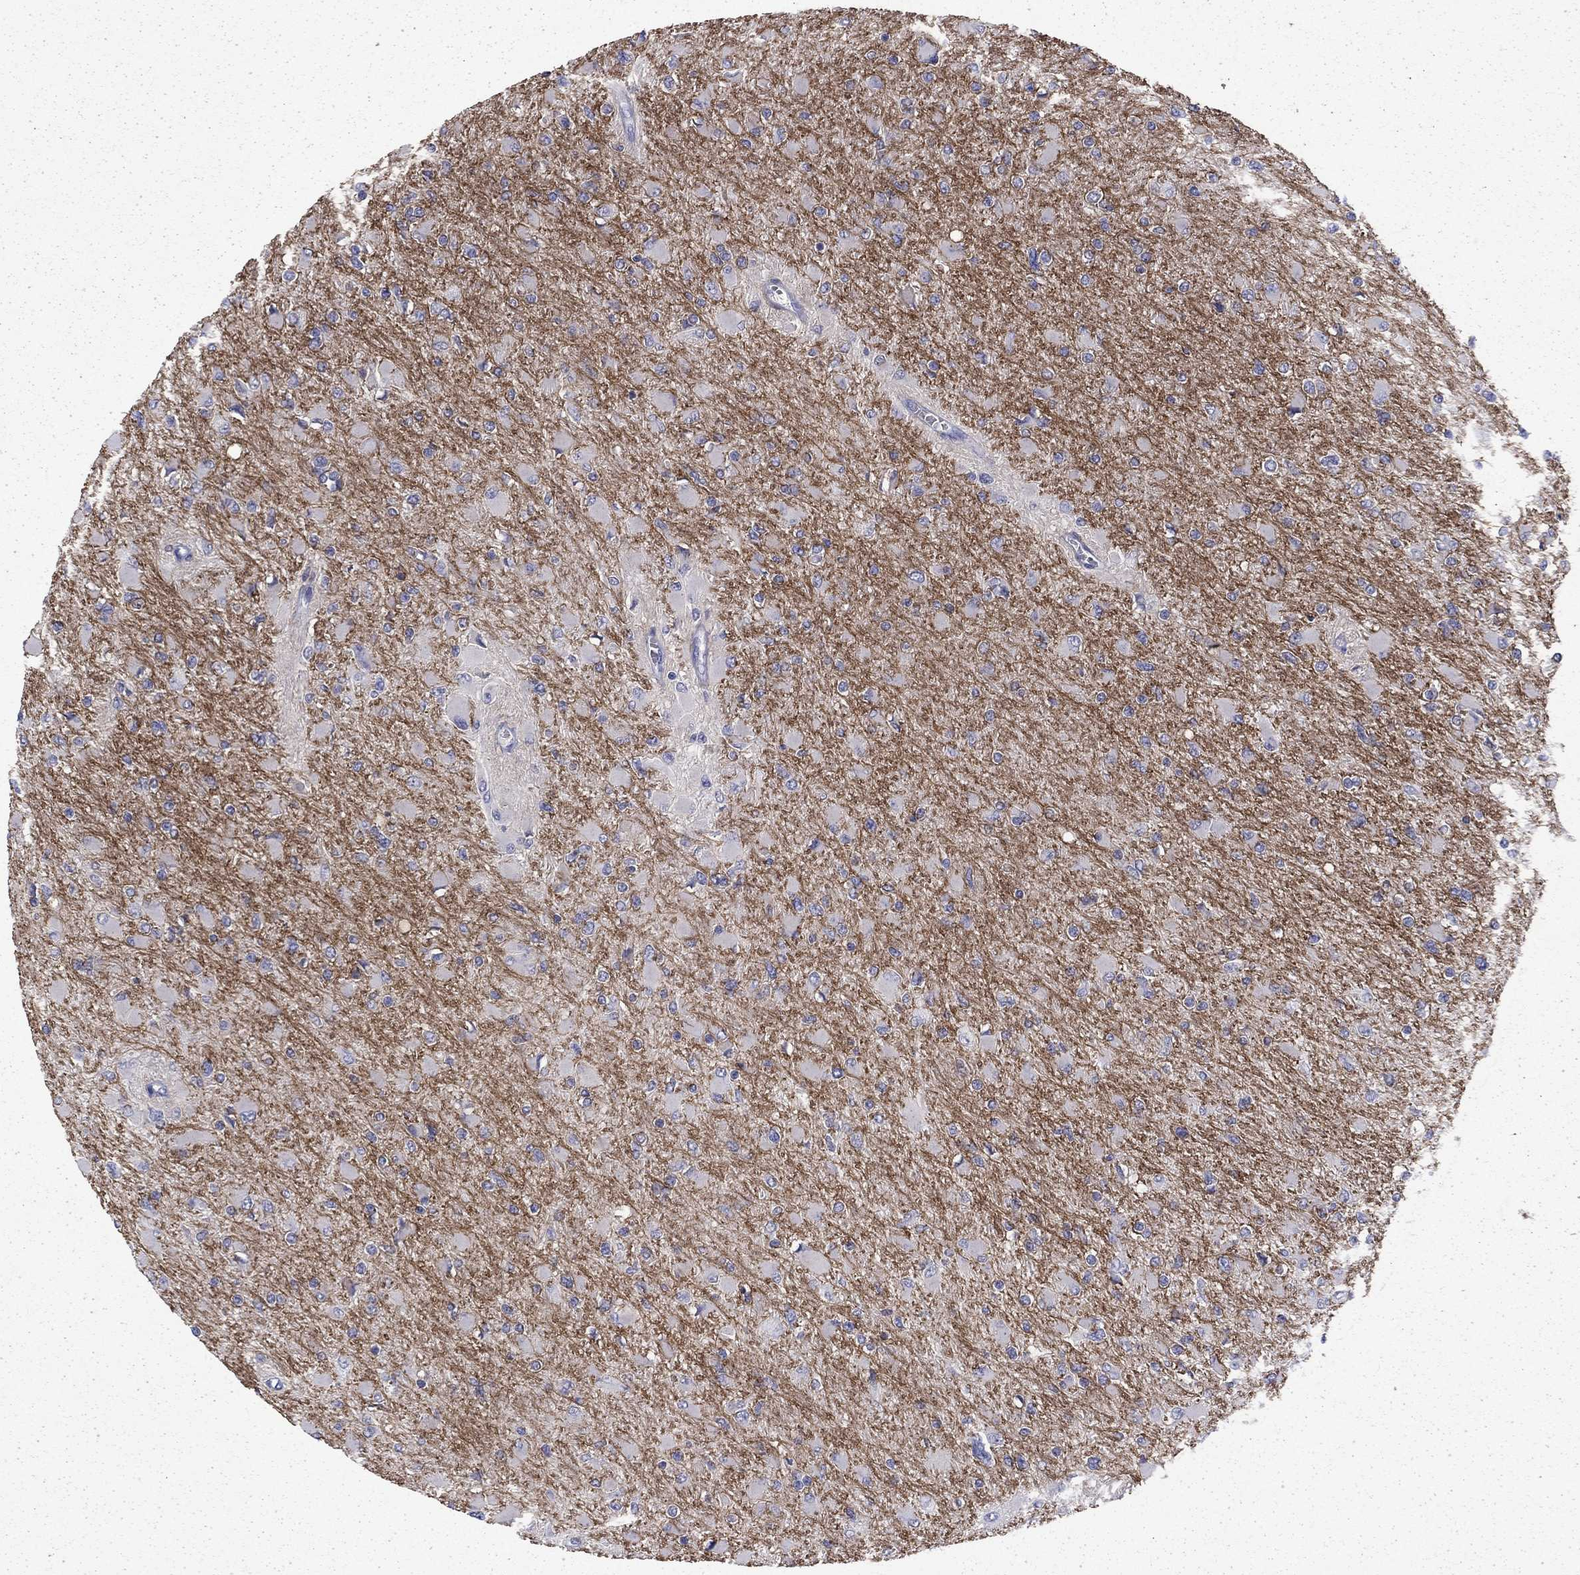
{"staining": {"intensity": "negative", "quantity": "none", "location": "none"}, "tissue": "glioma", "cell_type": "Tumor cells", "image_type": "cancer", "snomed": [{"axis": "morphology", "description": "Glioma, malignant, High grade"}, {"axis": "topography", "description": "Cerebral cortex"}], "caption": "The histopathology image shows no staining of tumor cells in high-grade glioma (malignant).", "gene": "ENPP6", "patient": {"sex": "female", "age": 36}}